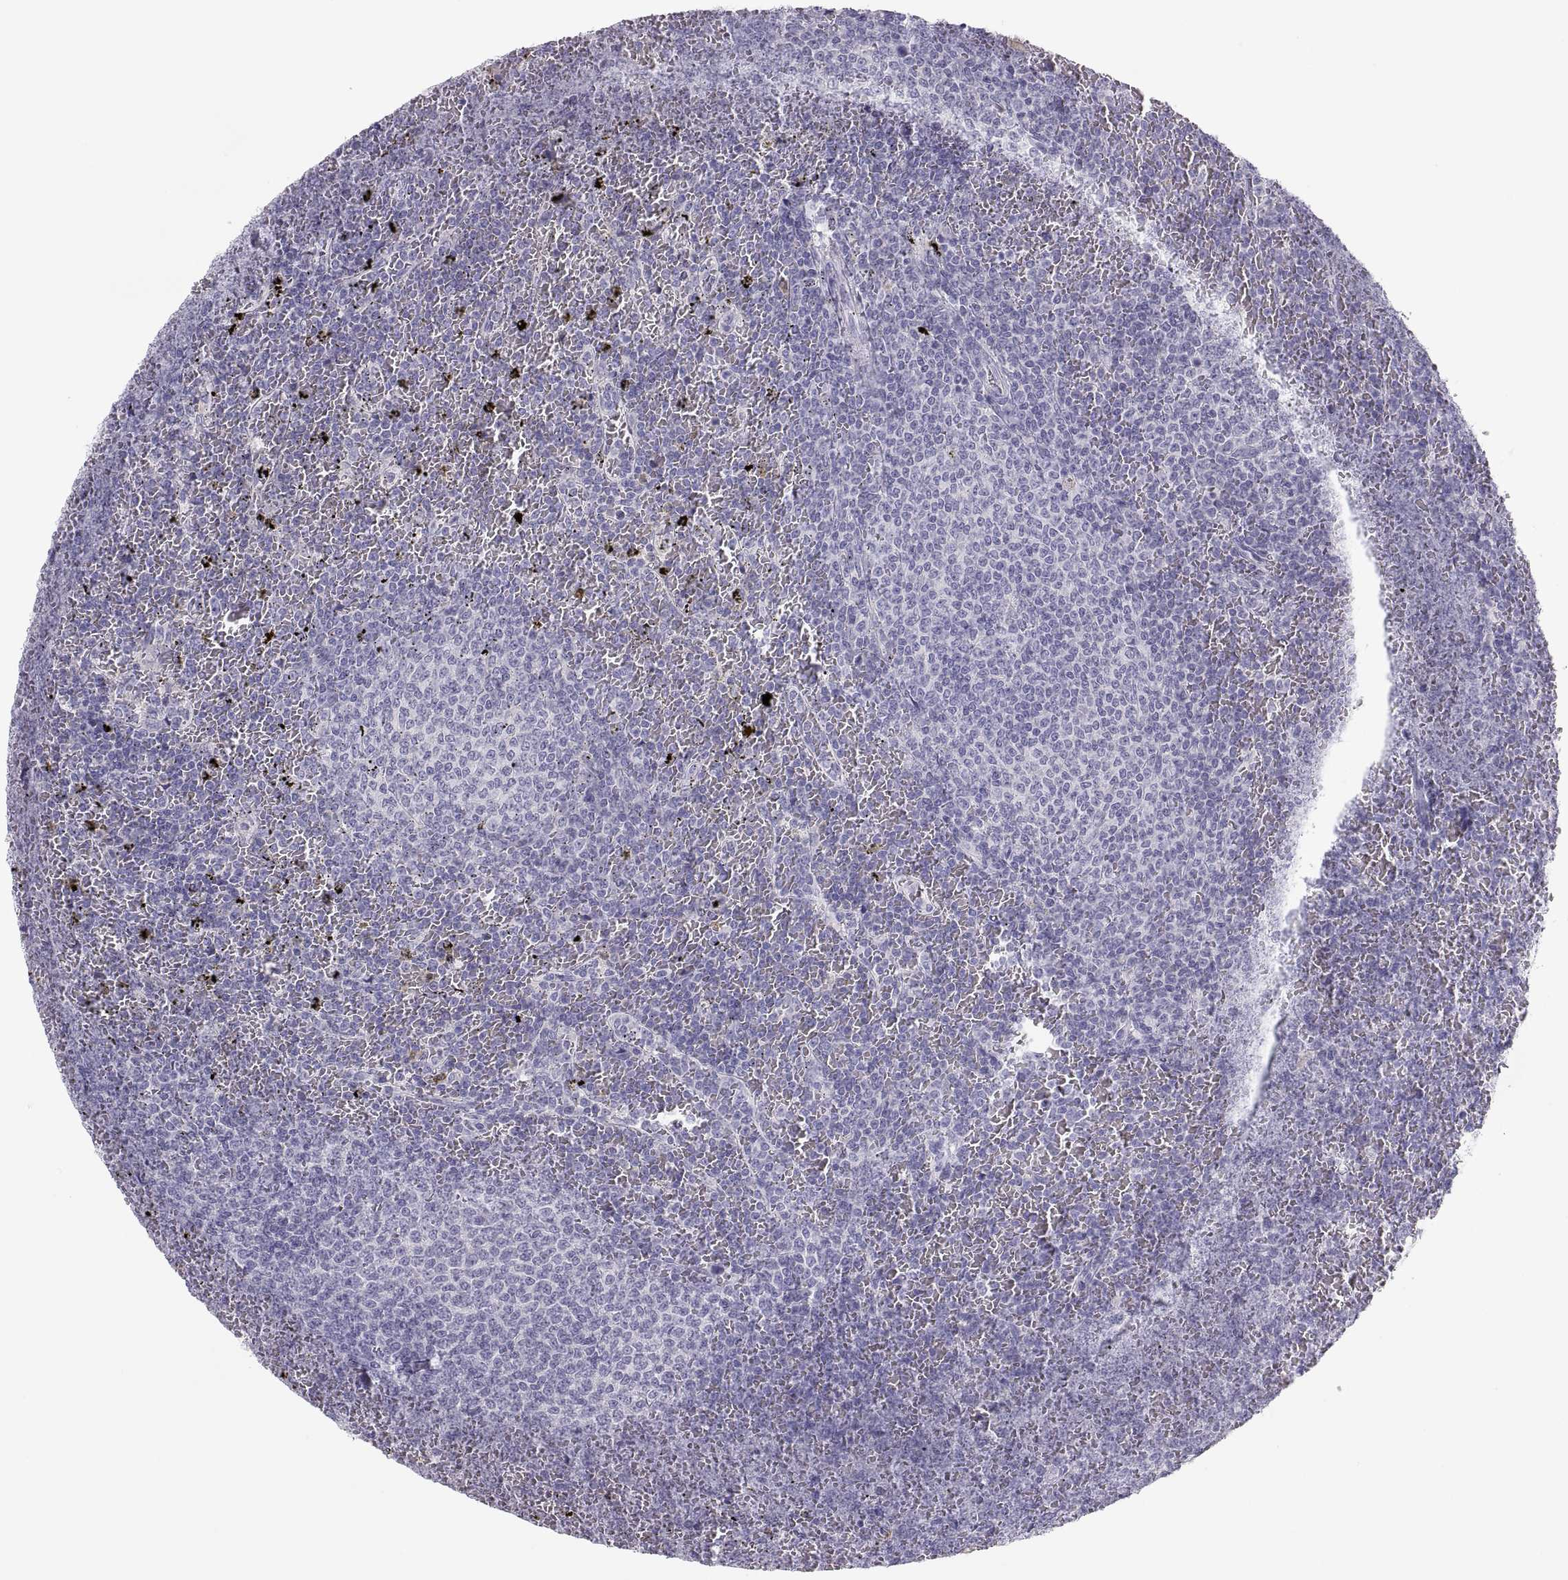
{"staining": {"intensity": "negative", "quantity": "none", "location": "none"}, "tissue": "lymphoma", "cell_type": "Tumor cells", "image_type": "cancer", "snomed": [{"axis": "morphology", "description": "Malignant lymphoma, non-Hodgkin's type, Low grade"}, {"axis": "topography", "description": "Spleen"}], "caption": "Micrograph shows no significant protein positivity in tumor cells of malignant lymphoma, non-Hodgkin's type (low-grade). Nuclei are stained in blue.", "gene": "MAGEB2", "patient": {"sex": "female", "age": 77}}